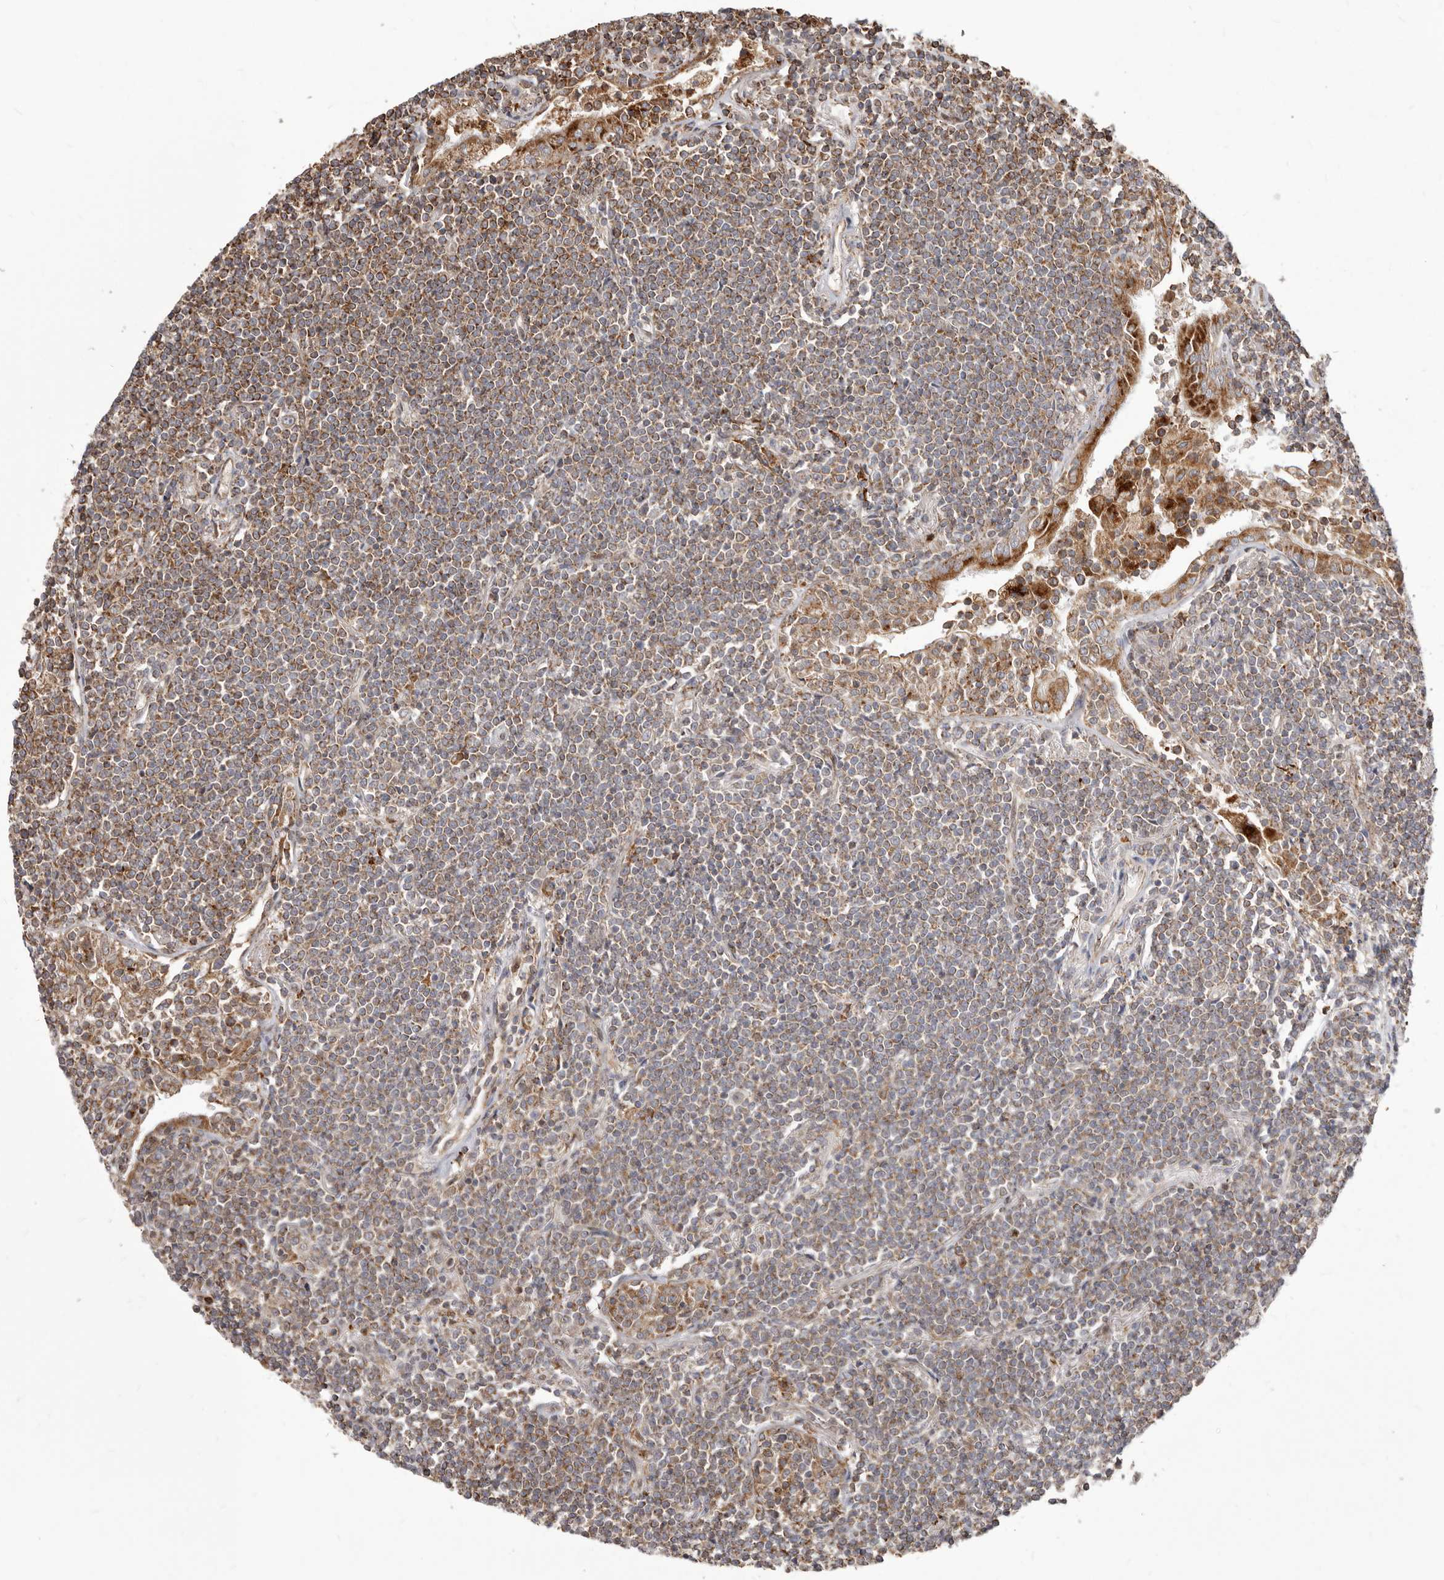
{"staining": {"intensity": "moderate", "quantity": ">75%", "location": "cytoplasmic/membranous"}, "tissue": "lymphoma", "cell_type": "Tumor cells", "image_type": "cancer", "snomed": [{"axis": "morphology", "description": "Malignant lymphoma, non-Hodgkin's type, Low grade"}, {"axis": "topography", "description": "Lung"}], "caption": "The image shows staining of low-grade malignant lymphoma, non-Hodgkin's type, revealing moderate cytoplasmic/membranous protein positivity (brown color) within tumor cells. (IHC, brightfield microscopy, high magnification).", "gene": "NUP43", "patient": {"sex": "female", "age": 71}}